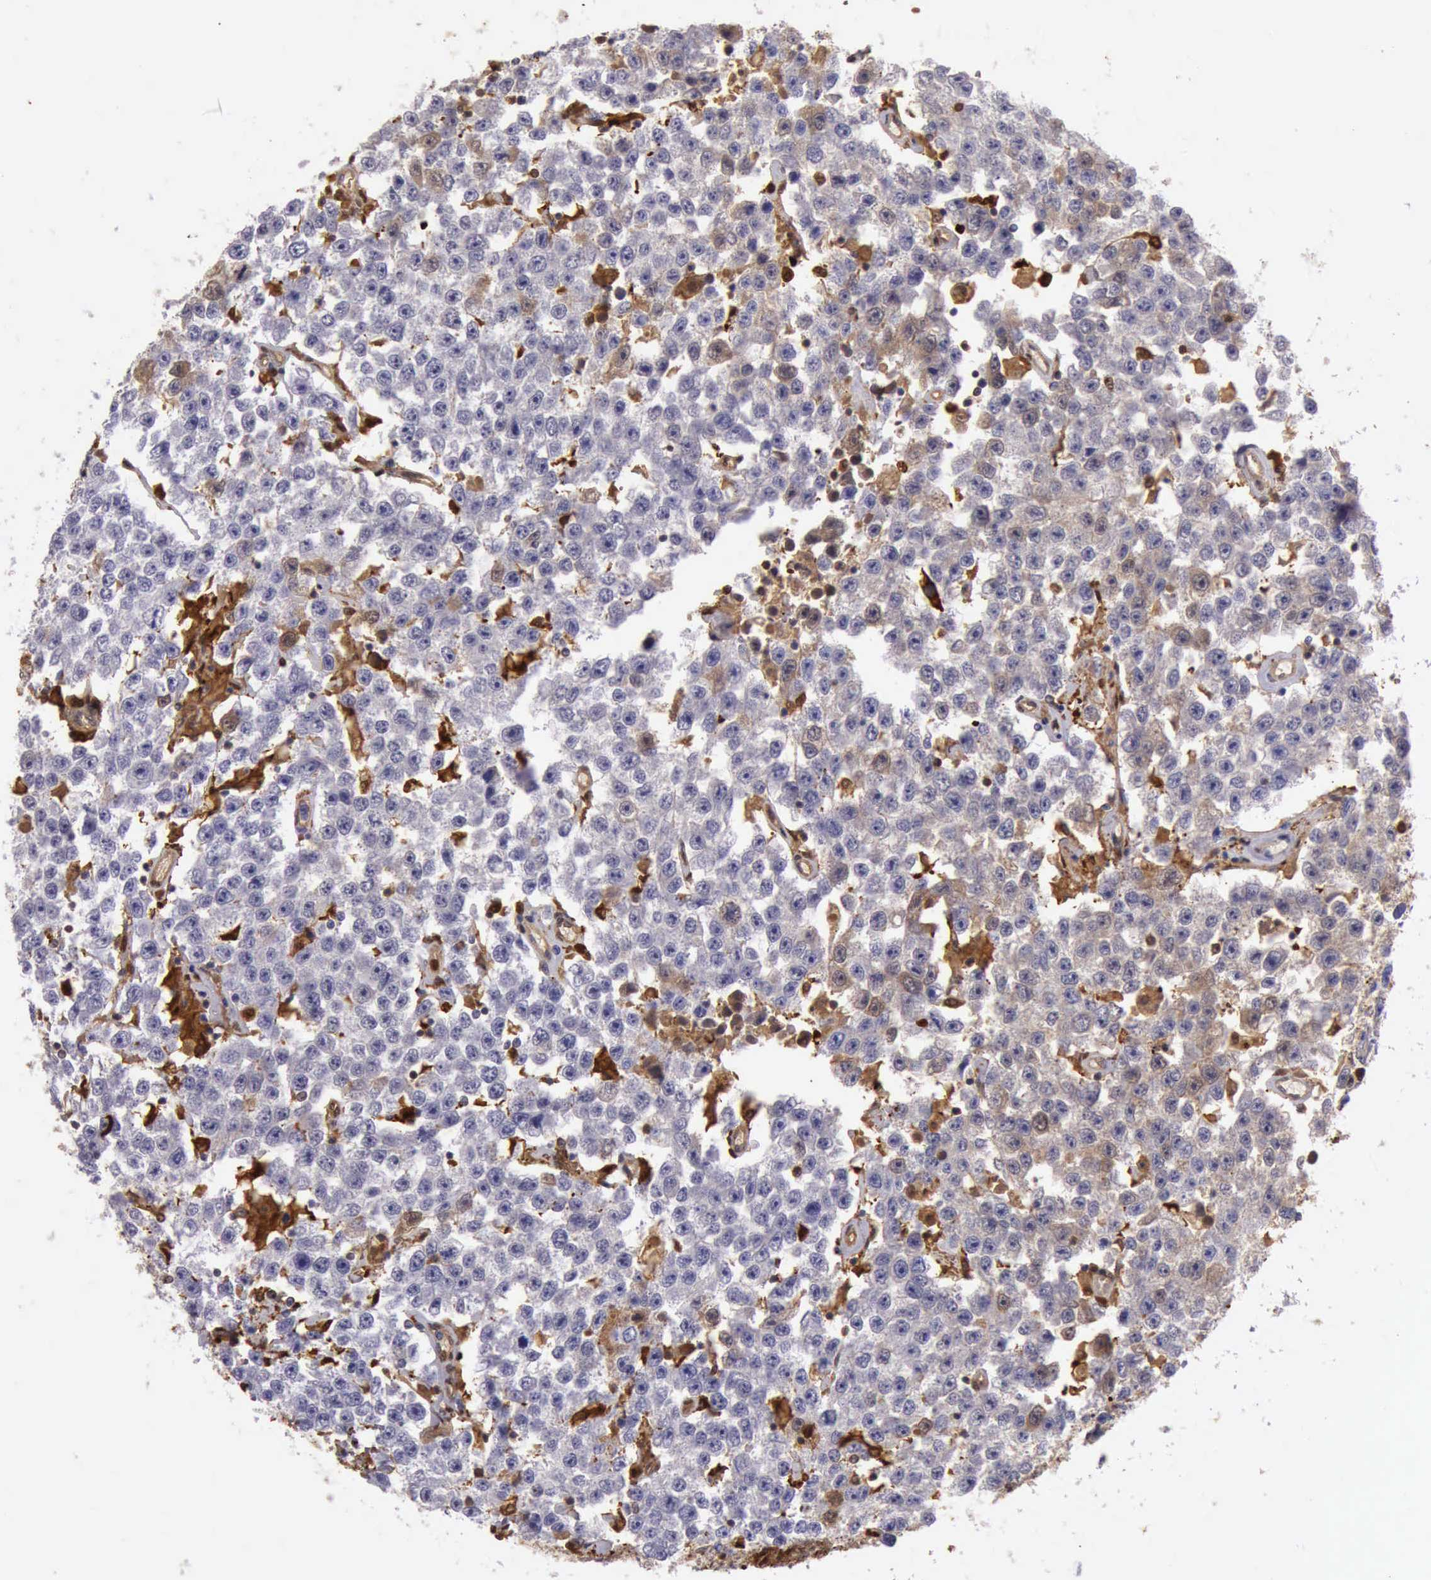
{"staining": {"intensity": "moderate", "quantity": "<25%", "location": "cytoplasmic/membranous,nuclear"}, "tissue": "testis cancer", "cell_type": "Tumor cells", "image_type": "cancer", "snomed": [{"axis": "morphology", "description": "Seminoma, NOS"}, {"axis": "topography", "description": "Testis"}], "caption": "Testis cancer stained for a protein shows moderate cytoplasmic/membranous and nuclear positivity in tumor cells.", "gene": "TYMP", "patient": {"sex": "male", "age": 52}}